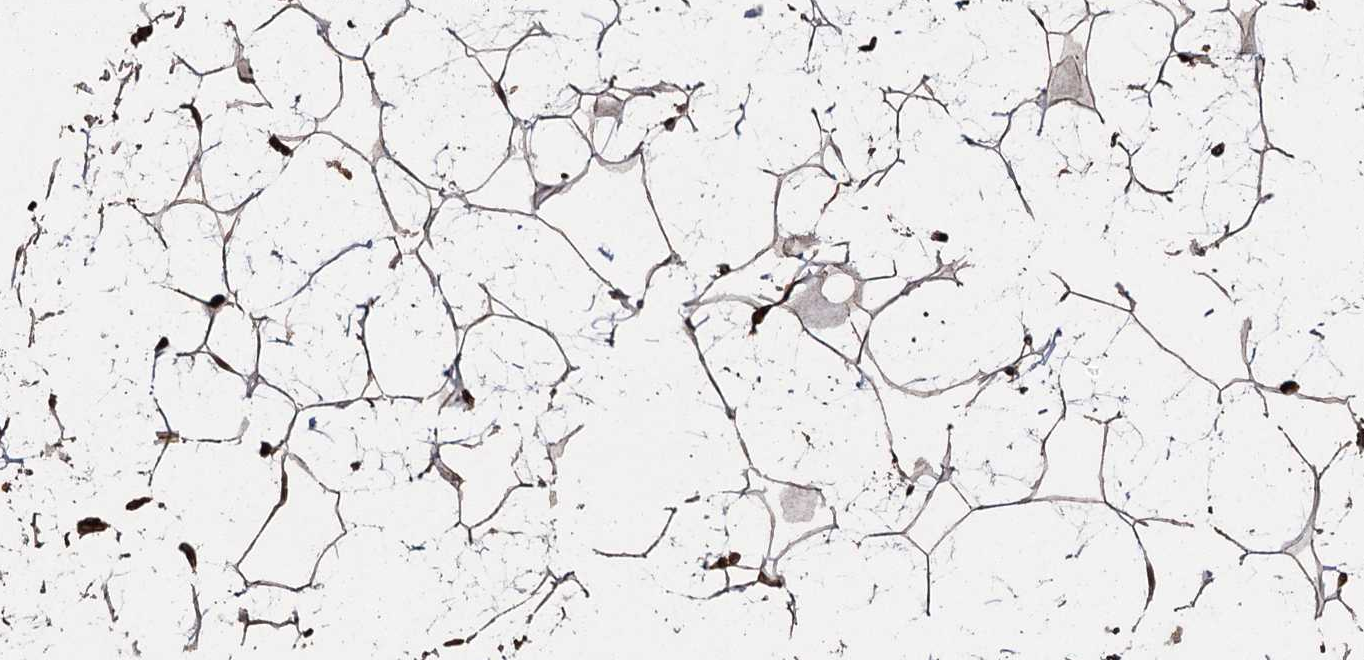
{"staining": {"intensity": "strong", "quantity": ">75%", "location": "cytoplasmic/membranous"}, "tissue": "adipose tissue", "cell_type": "Adipocytes", "image_type": "normal", "snomed": [{"axis": "morphology", "description": "Normal tissue, NOS"}, {"axis": "topography", "description": "Breast"}], "caption": "An image of adipose tissue stained for a protein demonstrates strong cytoplasmic/membranous brown staining in adipocytes. The staining was performed using DAB (3,3'-diaminobenzidine) to visualize the protein expression in brown, while the nuclei were stained in blue with hematoxylin (Magnification: 20x).", "gene": "RPAP3", "patient": {"sex": "female", "age": 26}}